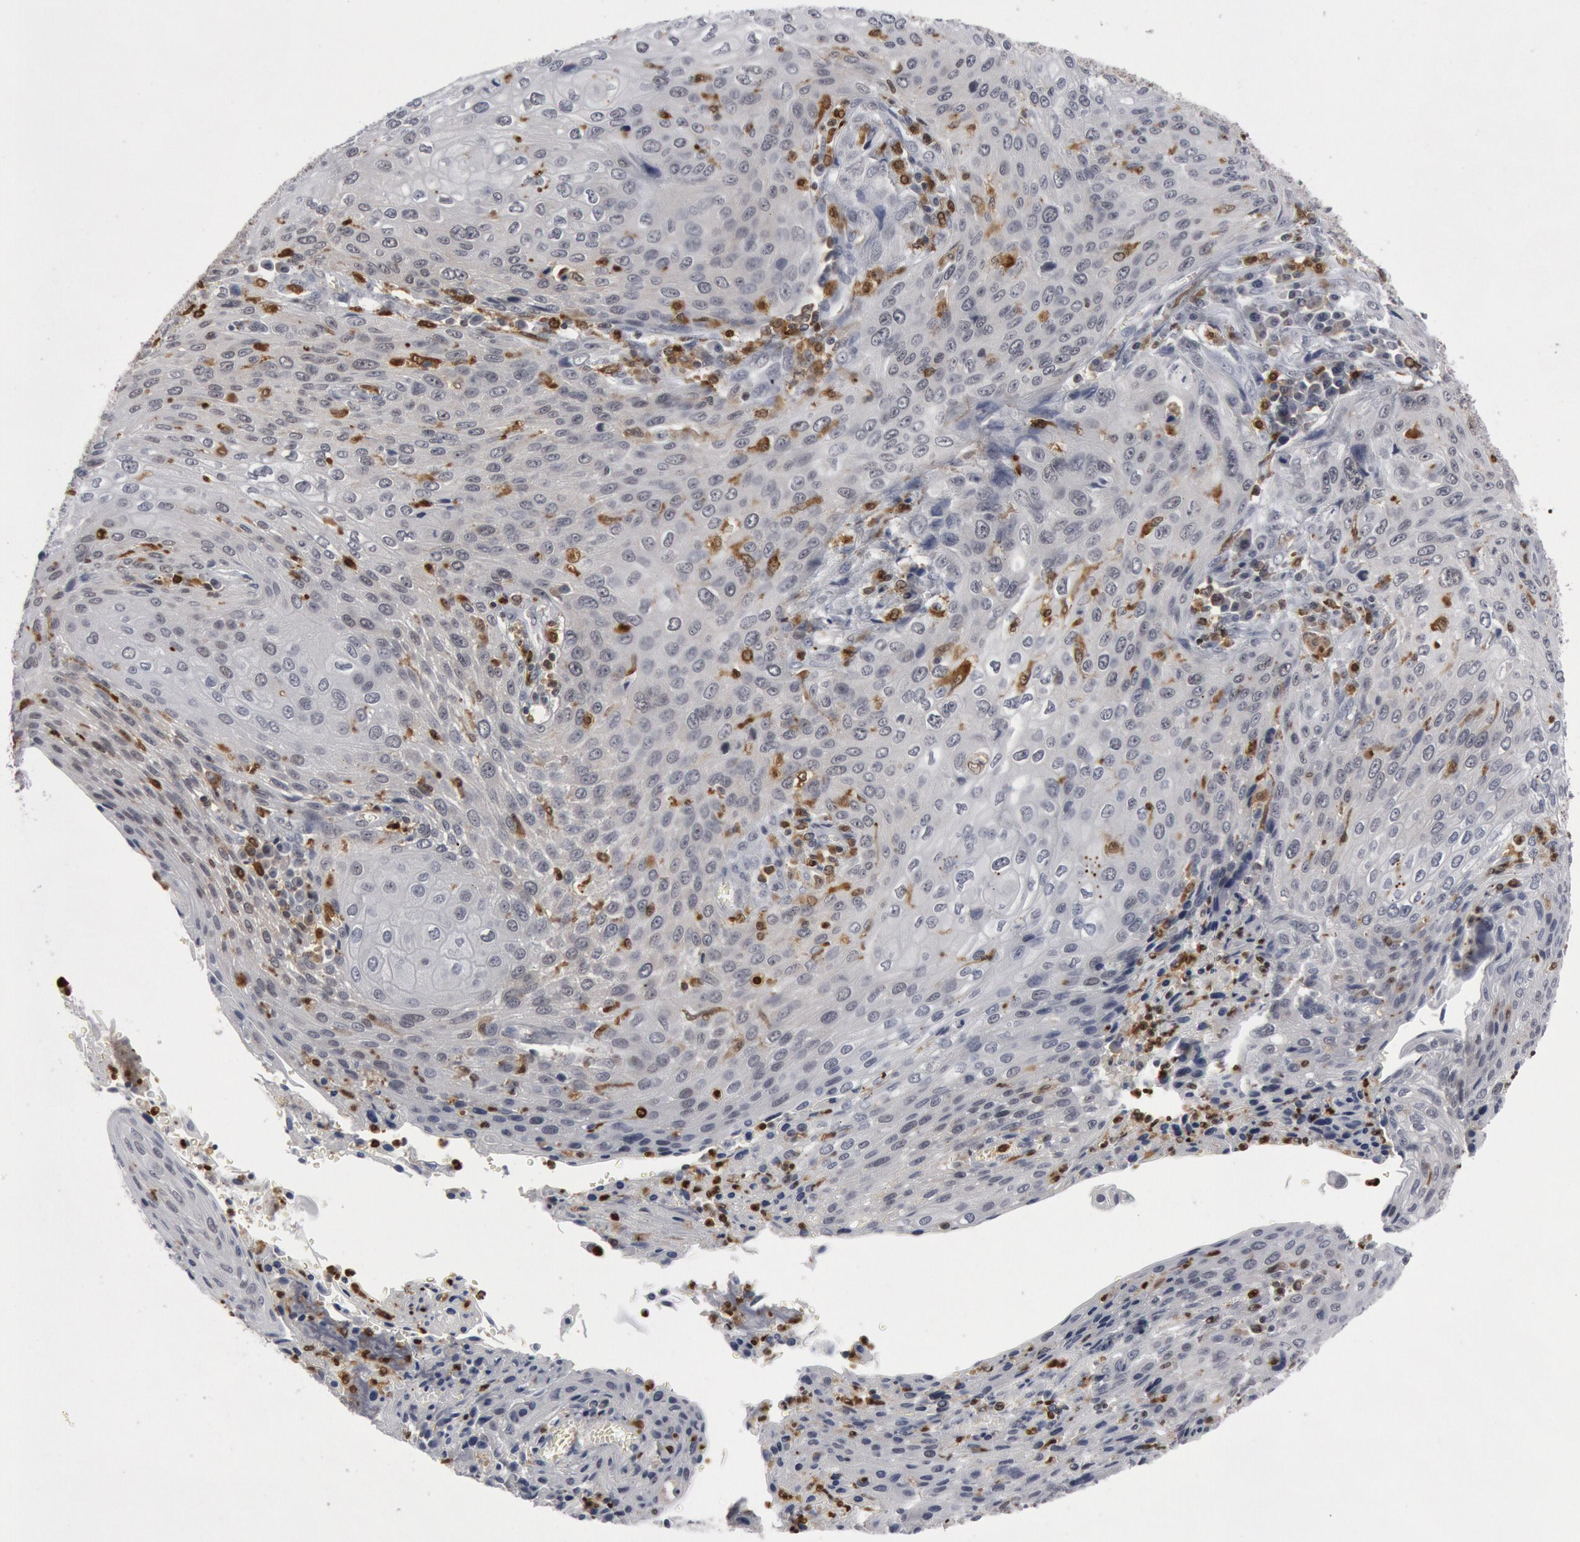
{"staining": {"intensity": "negative", "quantity": "none", "location": "none"}, "tissue": "cervical cancer", "cell_type": "Tumor cells", "image_type": "cancer", "snomed": [{"axis": "morphology", "description": "Squamous cell carcinoma, NOS"}, {"axis": "topography", "description": "Cervix"}], "caption": "Micrograph shows no significant protein expression in tumor cells of cervical squamous cell carcinoma.", "gene": "PTPN6", "patient": {"sex": "female", "age": 32}}